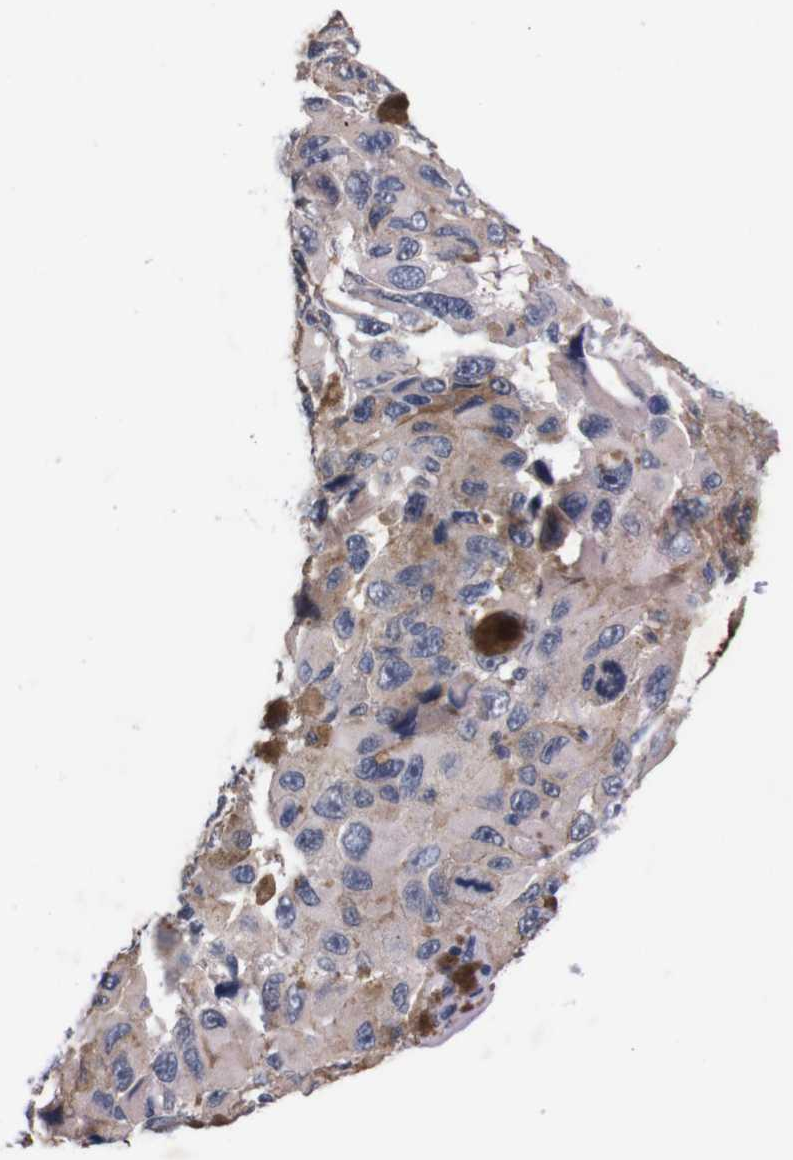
{"staining": {"intensity": "moderate", "quantity": "<25%", "location": "cytoplasmic/membranous"}, "tissue": "melanoma", "cell_type": "Tumor cells", "image_type": "cancer", "snomed": [{"axis": "morphology", "description": "Malignant melanoma, NOS"}, {"axis": "topography", "description": "Skin"}], "caption": "IHC (DAB) staining of human melanoma reveals moderate cytoplasmic/membranous protein expression in approximately <25% of tumor cells.", "gene": "TNFRSF21", "patient": {"sex": "female", "age": 73}}